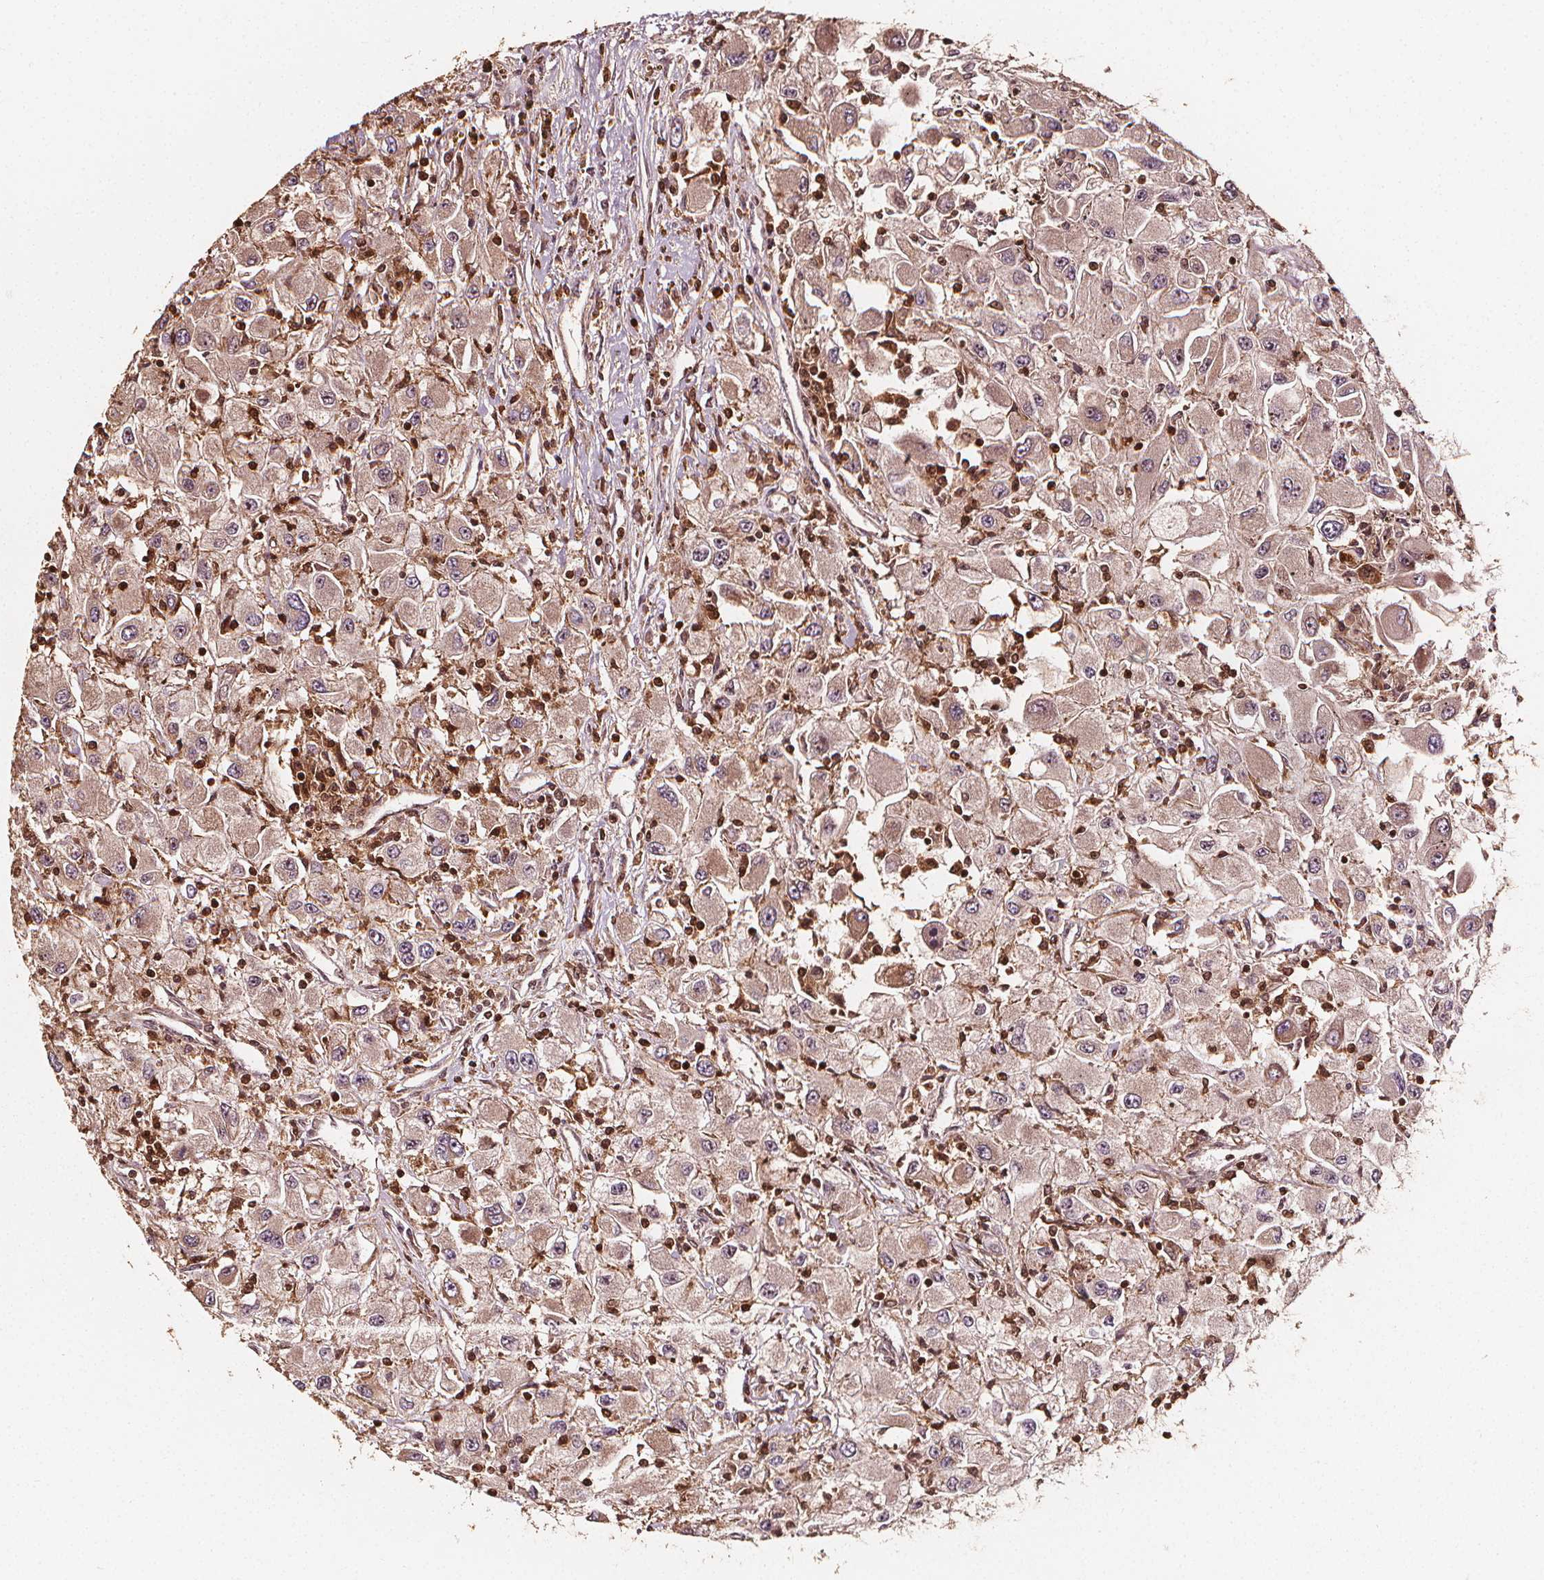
{"staining": {"intensity": "negative", "quantity": "none", "location": "none"}, "tissue": "renal cancer", "cell_type": "Tumor cells", "image_type": "cancer", "snomed": [{"axis": "morphology", "description": "Adenocarcinoma, NOS"}, {"axis": "topography", "description": "Kidney"}], "caption": "This is a photomicrograph of IHC staining of renal cancer, which shows no positivity in tumor cells.", "gene": "EXOSC9", "patient": {"sex": "female", "age": 67}}